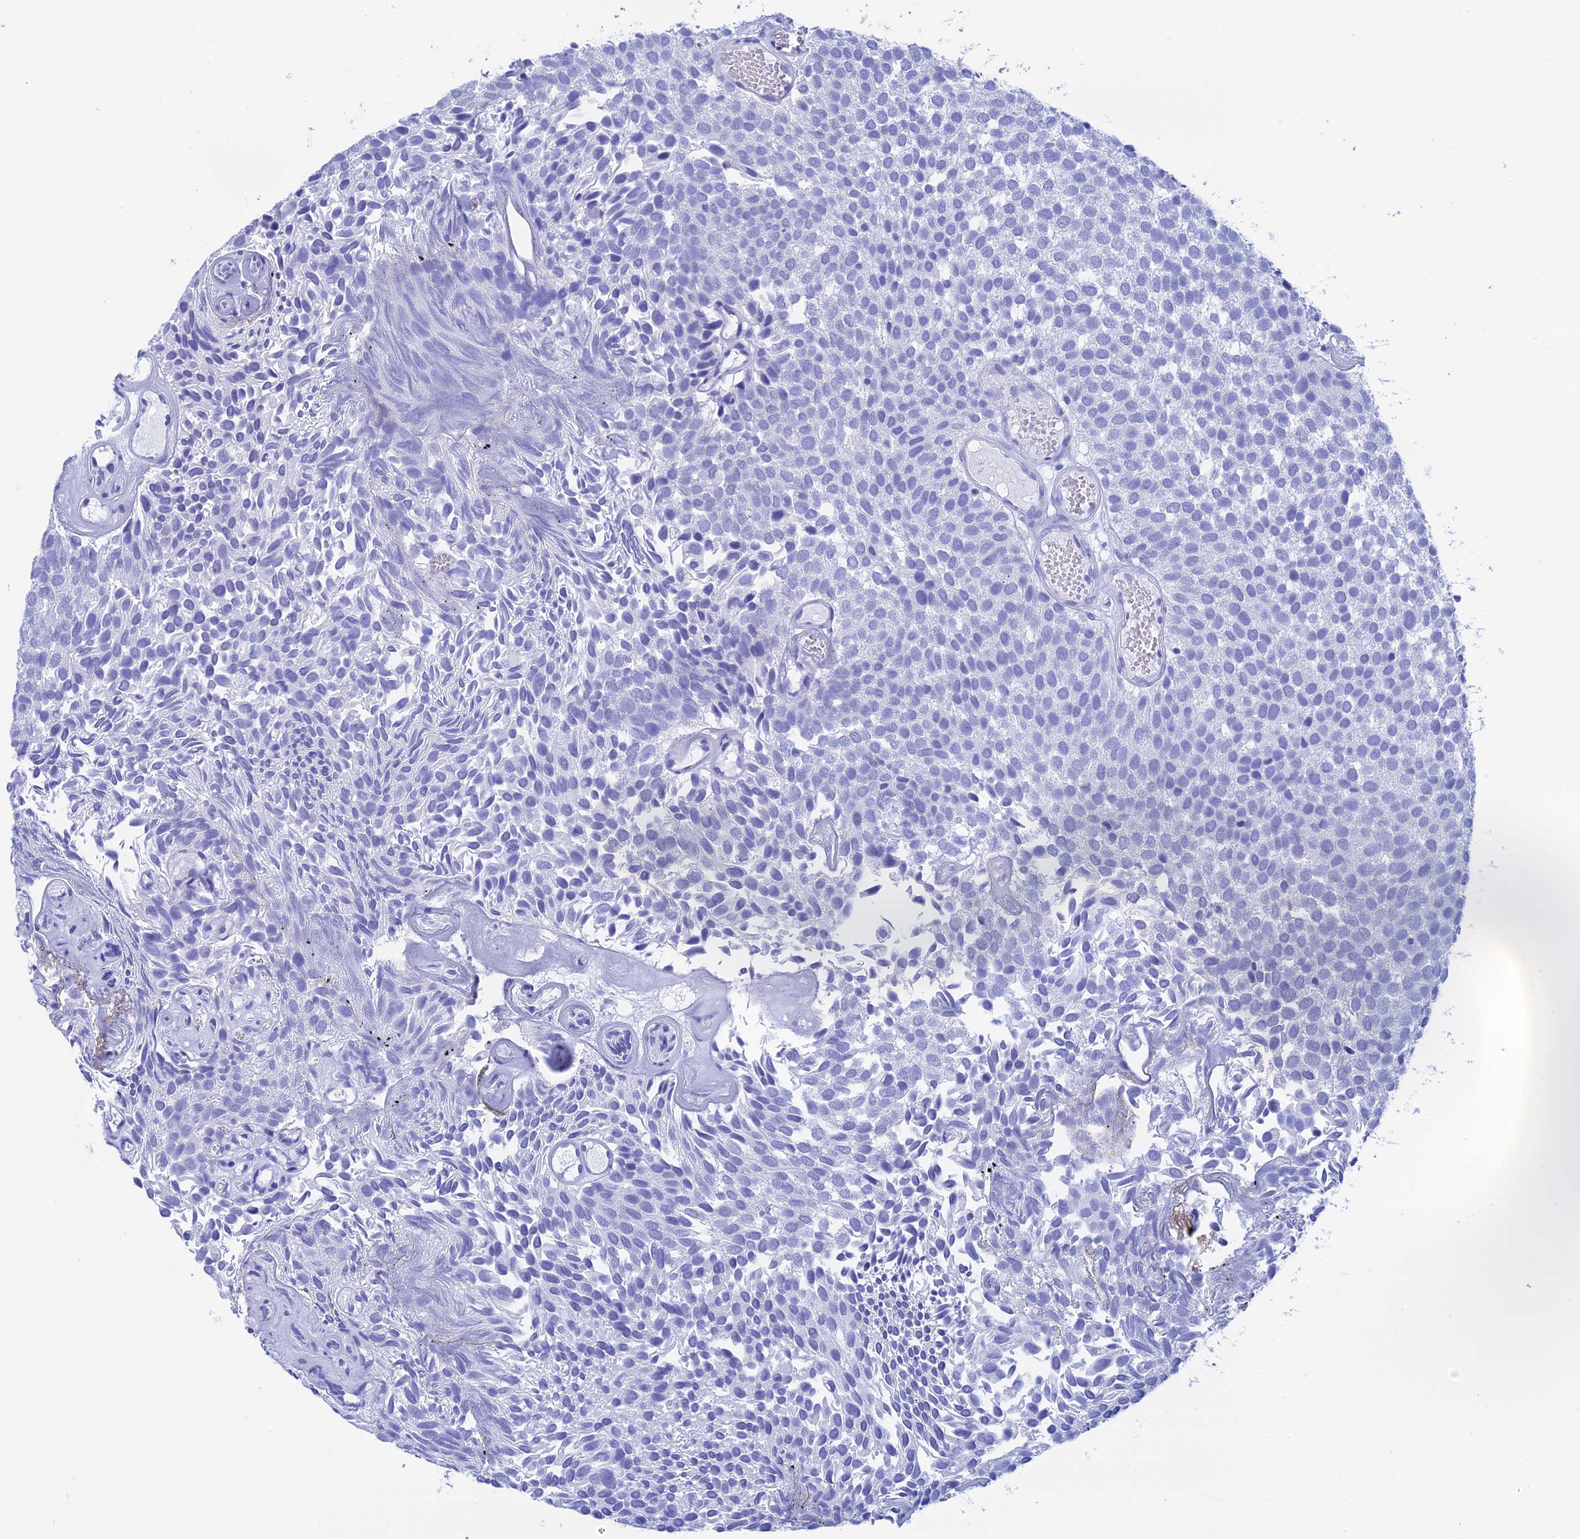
{"staining": {"intensity": "negative", "quantity": "none", "location": "none"}, "tissue": "urothelial cancer", "cell_type": "Tumor cells", "image_type": "cancer", "snomed": [{"axis": "morphology", "description": "Urothelial carcinoma, Low grade"}, {"axis": "topography", "description": "Urinary bladder"}], "caption": "Low-grade urothelial carcinoma was stained to show a protein in brown. There is no significant staining in tumor cells.", "gene": "TEX101", "patient": {"sex": "male", "age": 89}}